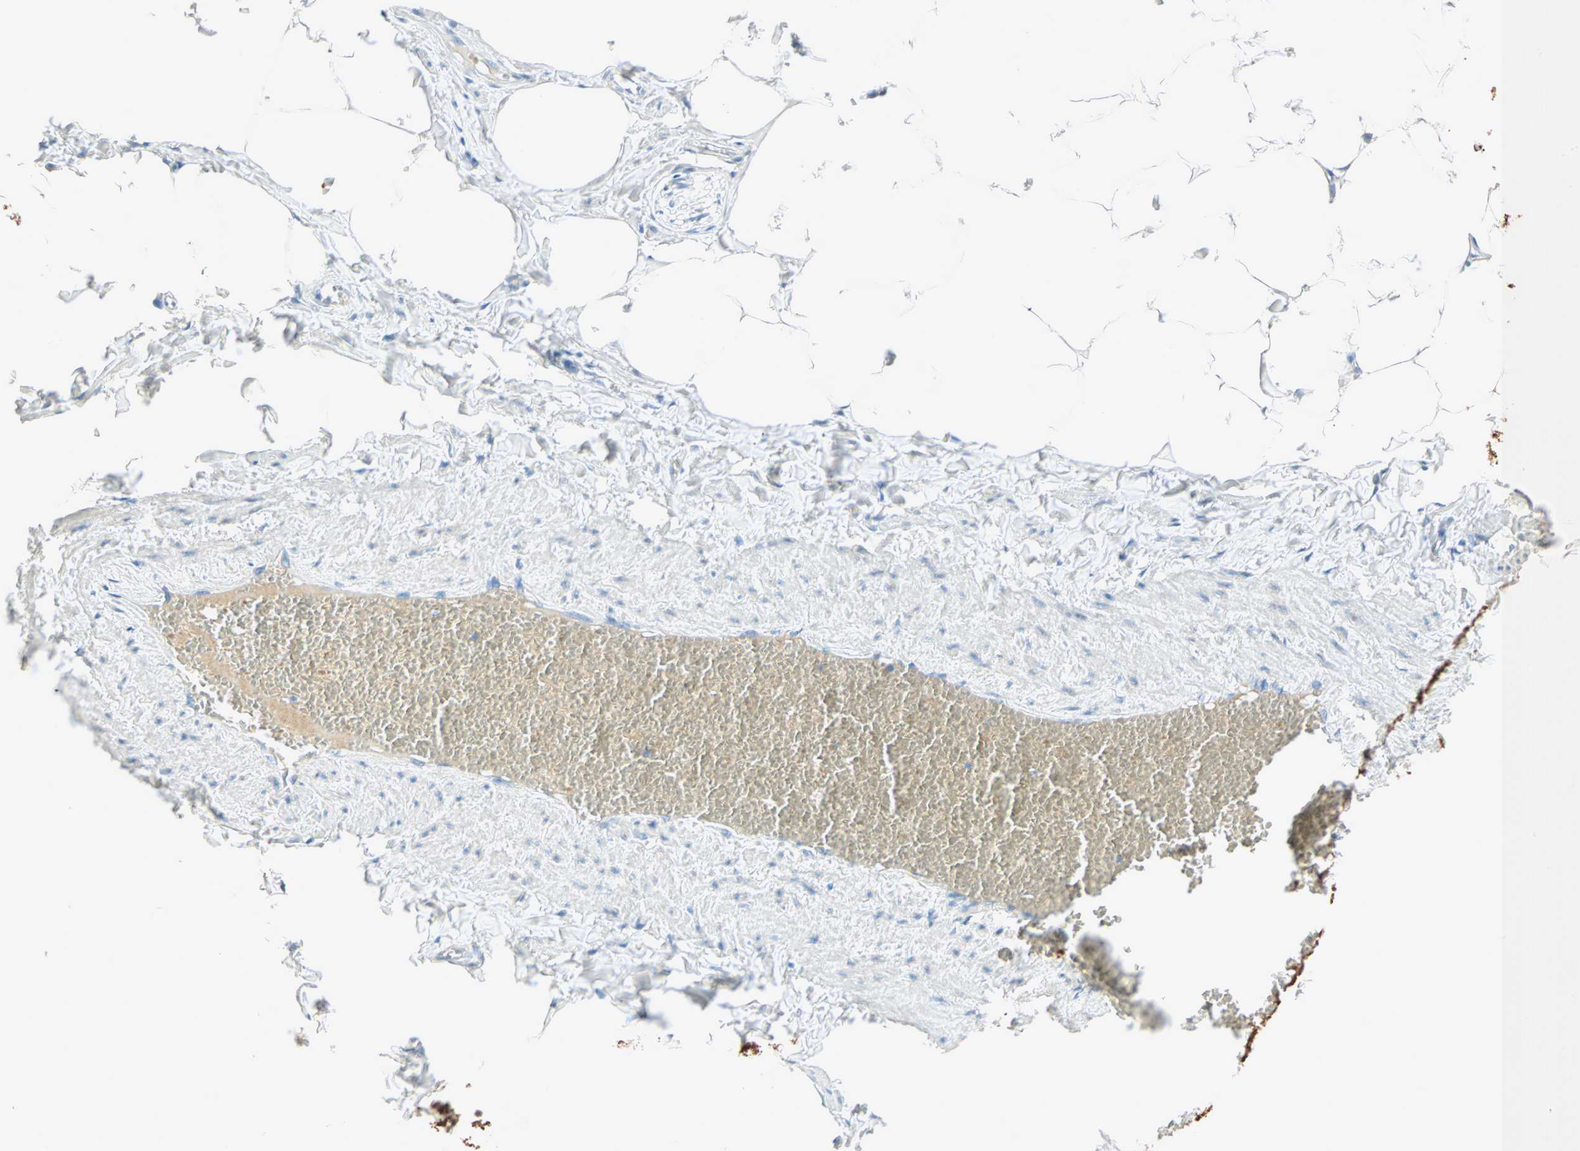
{"staining": {"intensity": "negative", "quantity": "none", "location": "none"}, "tissue": "adipose tissue", "cell_type": "Adipocytes", "image_type": "normal", "snomed": [{"axis": "morphology", "description": "Normal tissue, NOS"}, {"axis": "topography", "description": "Vascular tissue"}], "caption": "IHC micrograph of unremarkable adipose tissue stained for a protein (brown), which exhibits no expression in adipocytes. Nuclei are stained in blue.", "gene": "BCAN", "patient": {"sex": "male", "age": 41}}